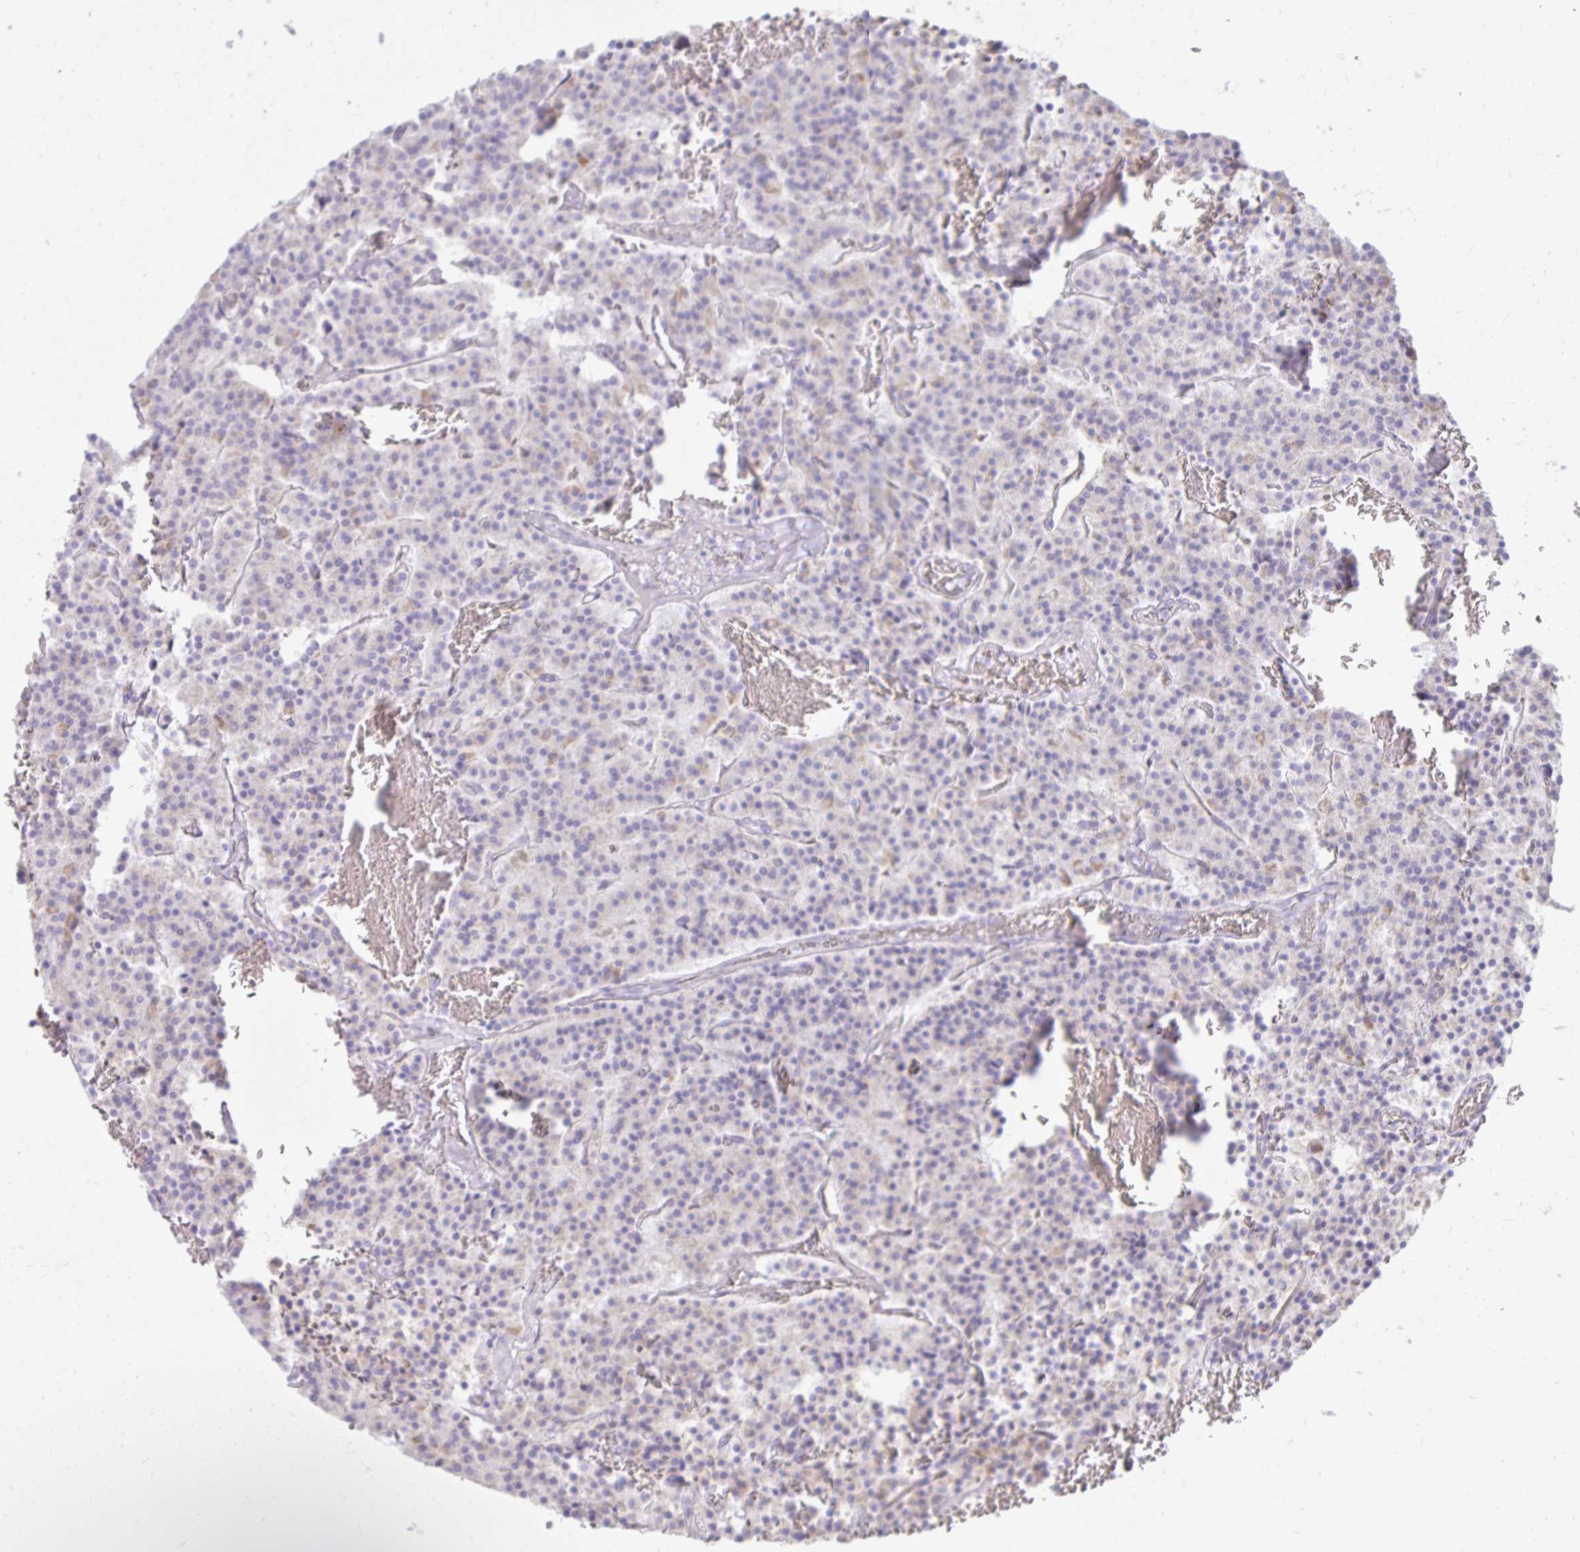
{"staining": {"intensity": "negative", "quantity": "none", "location": "none"}, "tissue": "carcinoid", "cell_type": "Tumor cells", "image_type": "cancer", "snomed": [{"axis": "morphology", "description": "Carcinoid, malignant, NOS"}, {"axis": "topography", "description": "Lung"}], "caption": "Carcinoid stained for a protein using IHC exhibits no expression tumor cells.", "gene": "SLC6A1", "patient": {"sex": "male", "age": 70}}